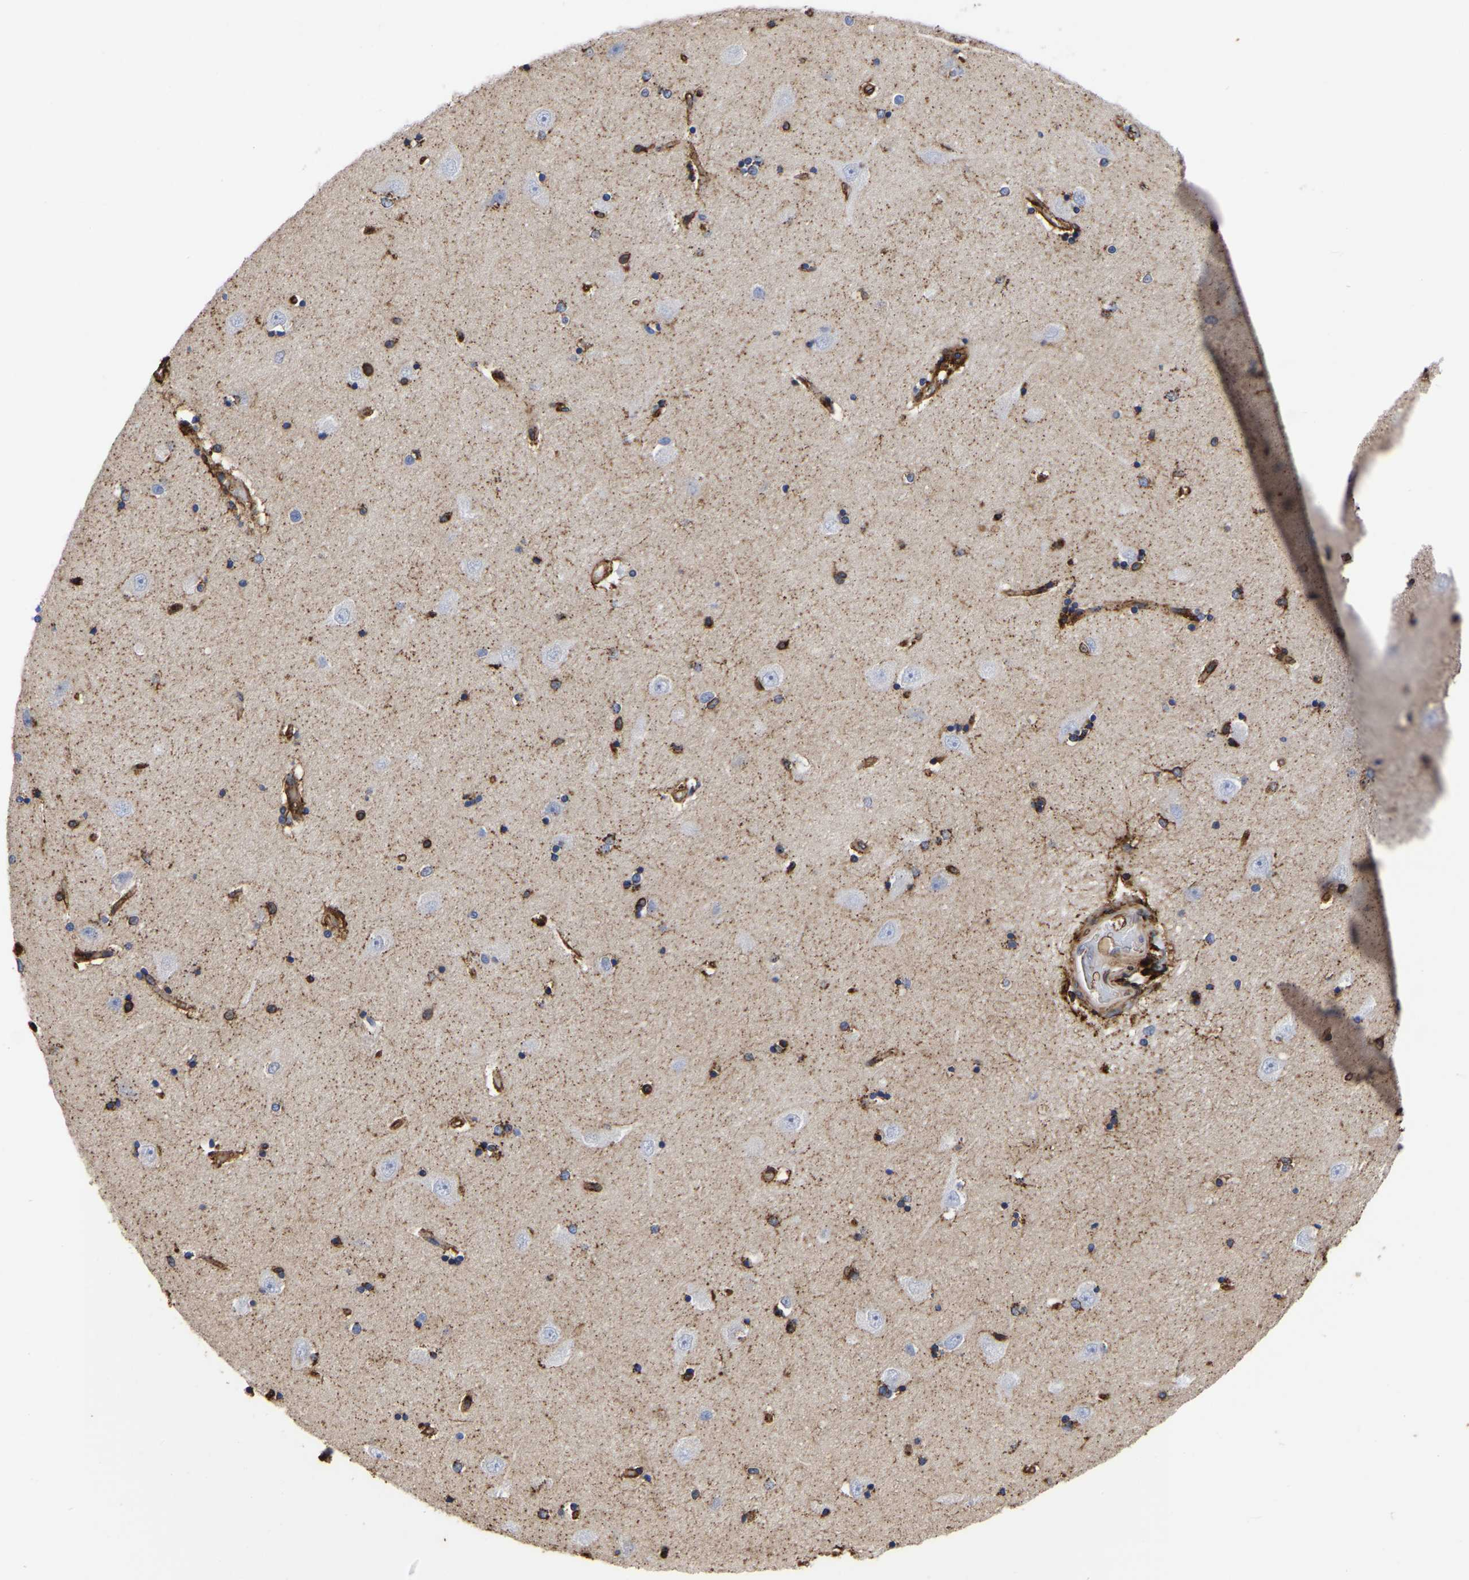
{"staining": {"intensity": "moderate", "quantity": "25%-75%", "location": "cytoplasmic/membranous"}, "tissue": "hippocampus", "cell_type": "Glial cells", "image_type": "normal", "snomed": [{"axis": "morphology", "description": "Normal tissue, NOS"}, {"axis": "topography", "description": "Hippocampus"}], "caption": "A brown stain labels moderate cytoplasmic/membranous positivity of a protein in glial cells of normal human hippocampus.", "gene": "LIF", "patient": {"sex": "male", "age": 45}}